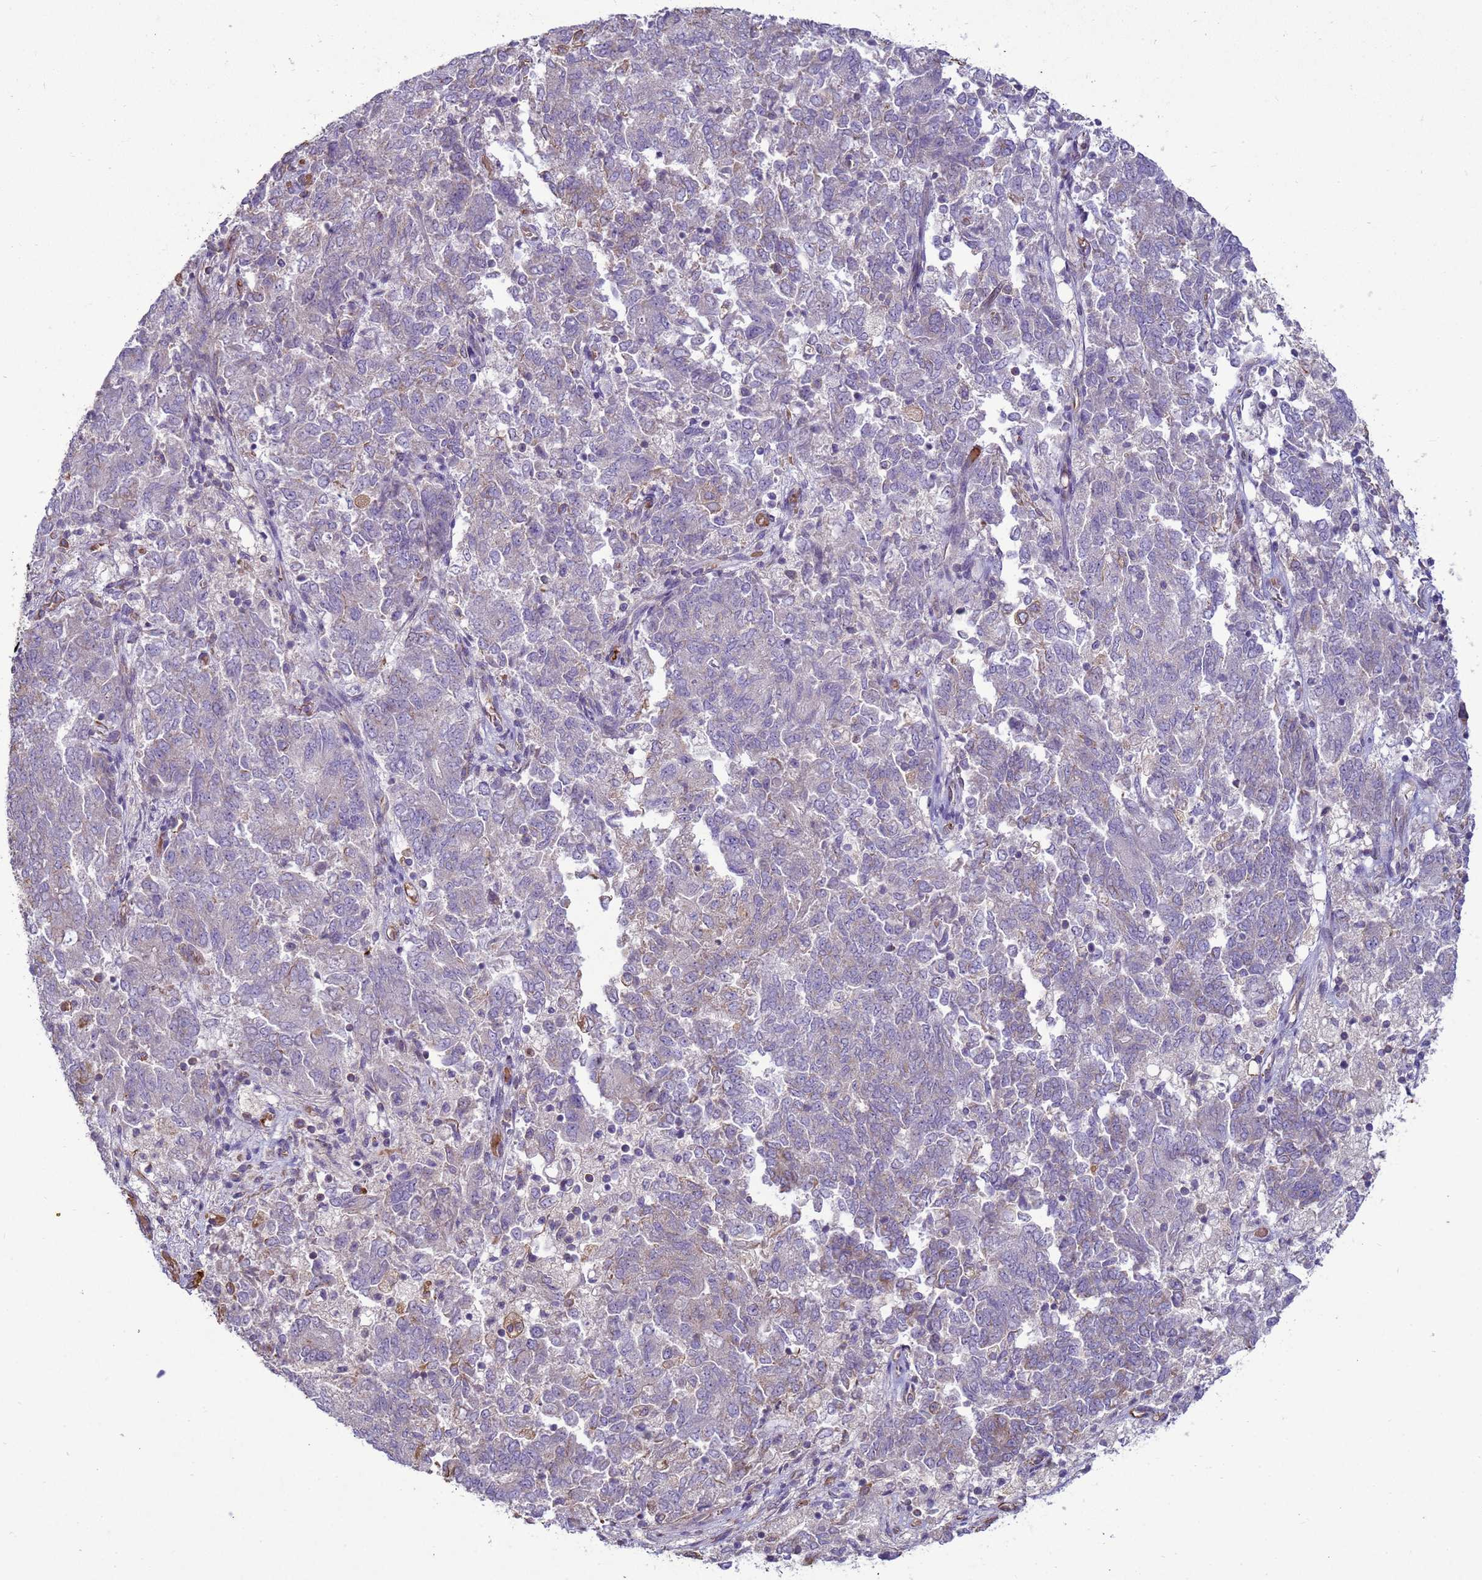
{"staining": {"intensity": "negative", "quantity": "none", "location": "none"}, "tissue": "endometrial cancer", "cell_type": "Tumor cells", "image_type": "cancer", "snomed": [{"axis": "morphology", "description": "Adenocarcinoma, NOS"}, {"axis": "topography", "description": "Endometrium"}], "caption": "Immunohistochemical staining of endometrial cancer (adenocarcinoma) displays no significant expression in tumor cells.", "gene": "SGIP1", "patient": {"sex": "female", "age": 80}}